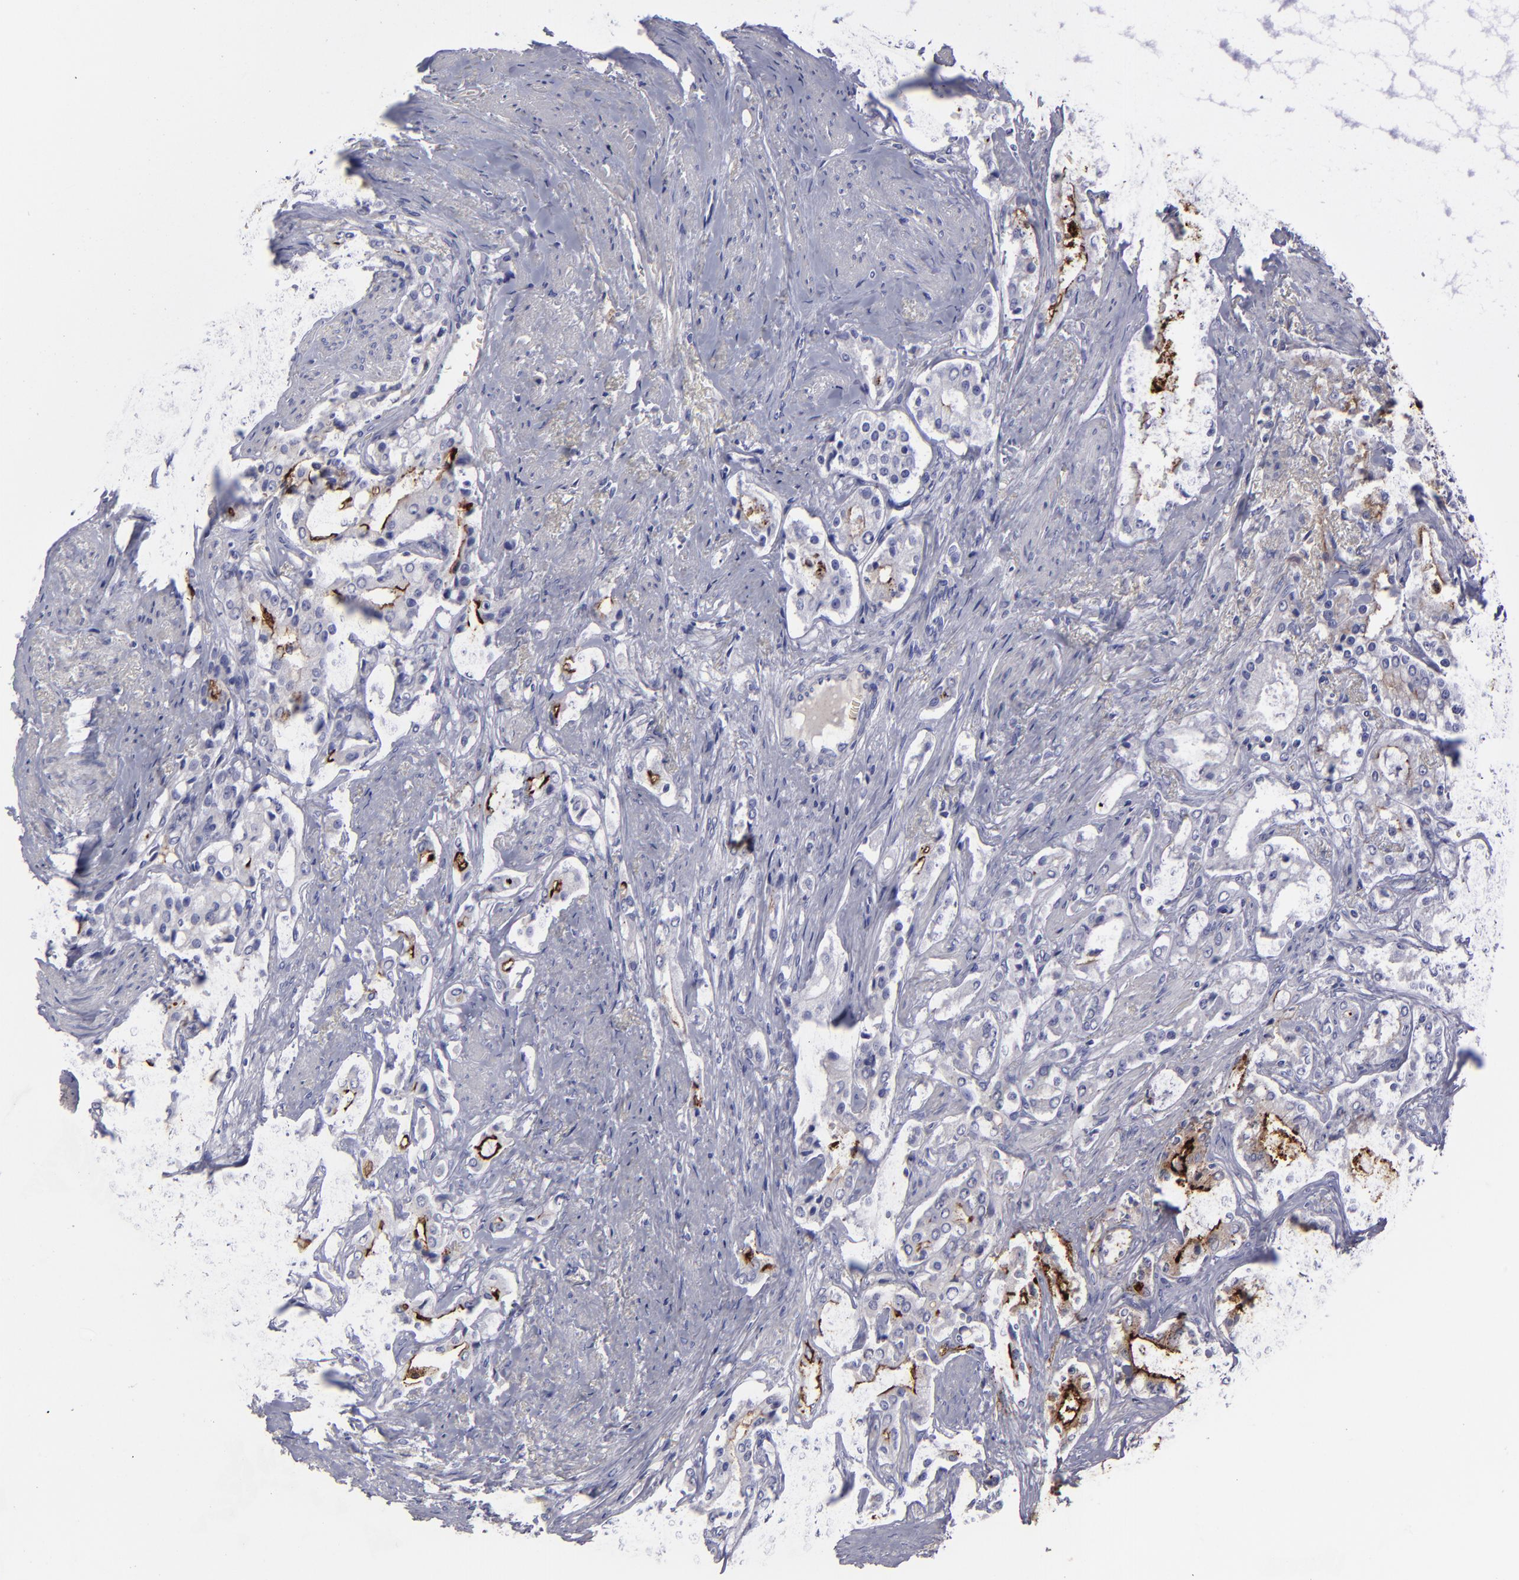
{"staining": {"intensity": "strong", "quantity": "<25%", "location": "cytoplasmic/membranous"}, "tissue": "prostate cancer", "cell_type": "Tumor cells", "image_type": "cancer", "snomed": [{"axis": "morphology", "description": "Adenocarcinoma, Medium grade"}, {"axis": "topography", "description": "Prostate"}], "caption": "DAB (3,3'-diaminobenzidine) immunohistochemical staining of human prostate cancer displays strong cytoplasmic/membranous protein expression in approximately <25% of tumor cells. Immunohistochemistry (ihc) stains the protein of interest in brown and the nuclei are stained blue.", "gene": "ANPEP", "patient": {"sex": "male", "age": 72}}